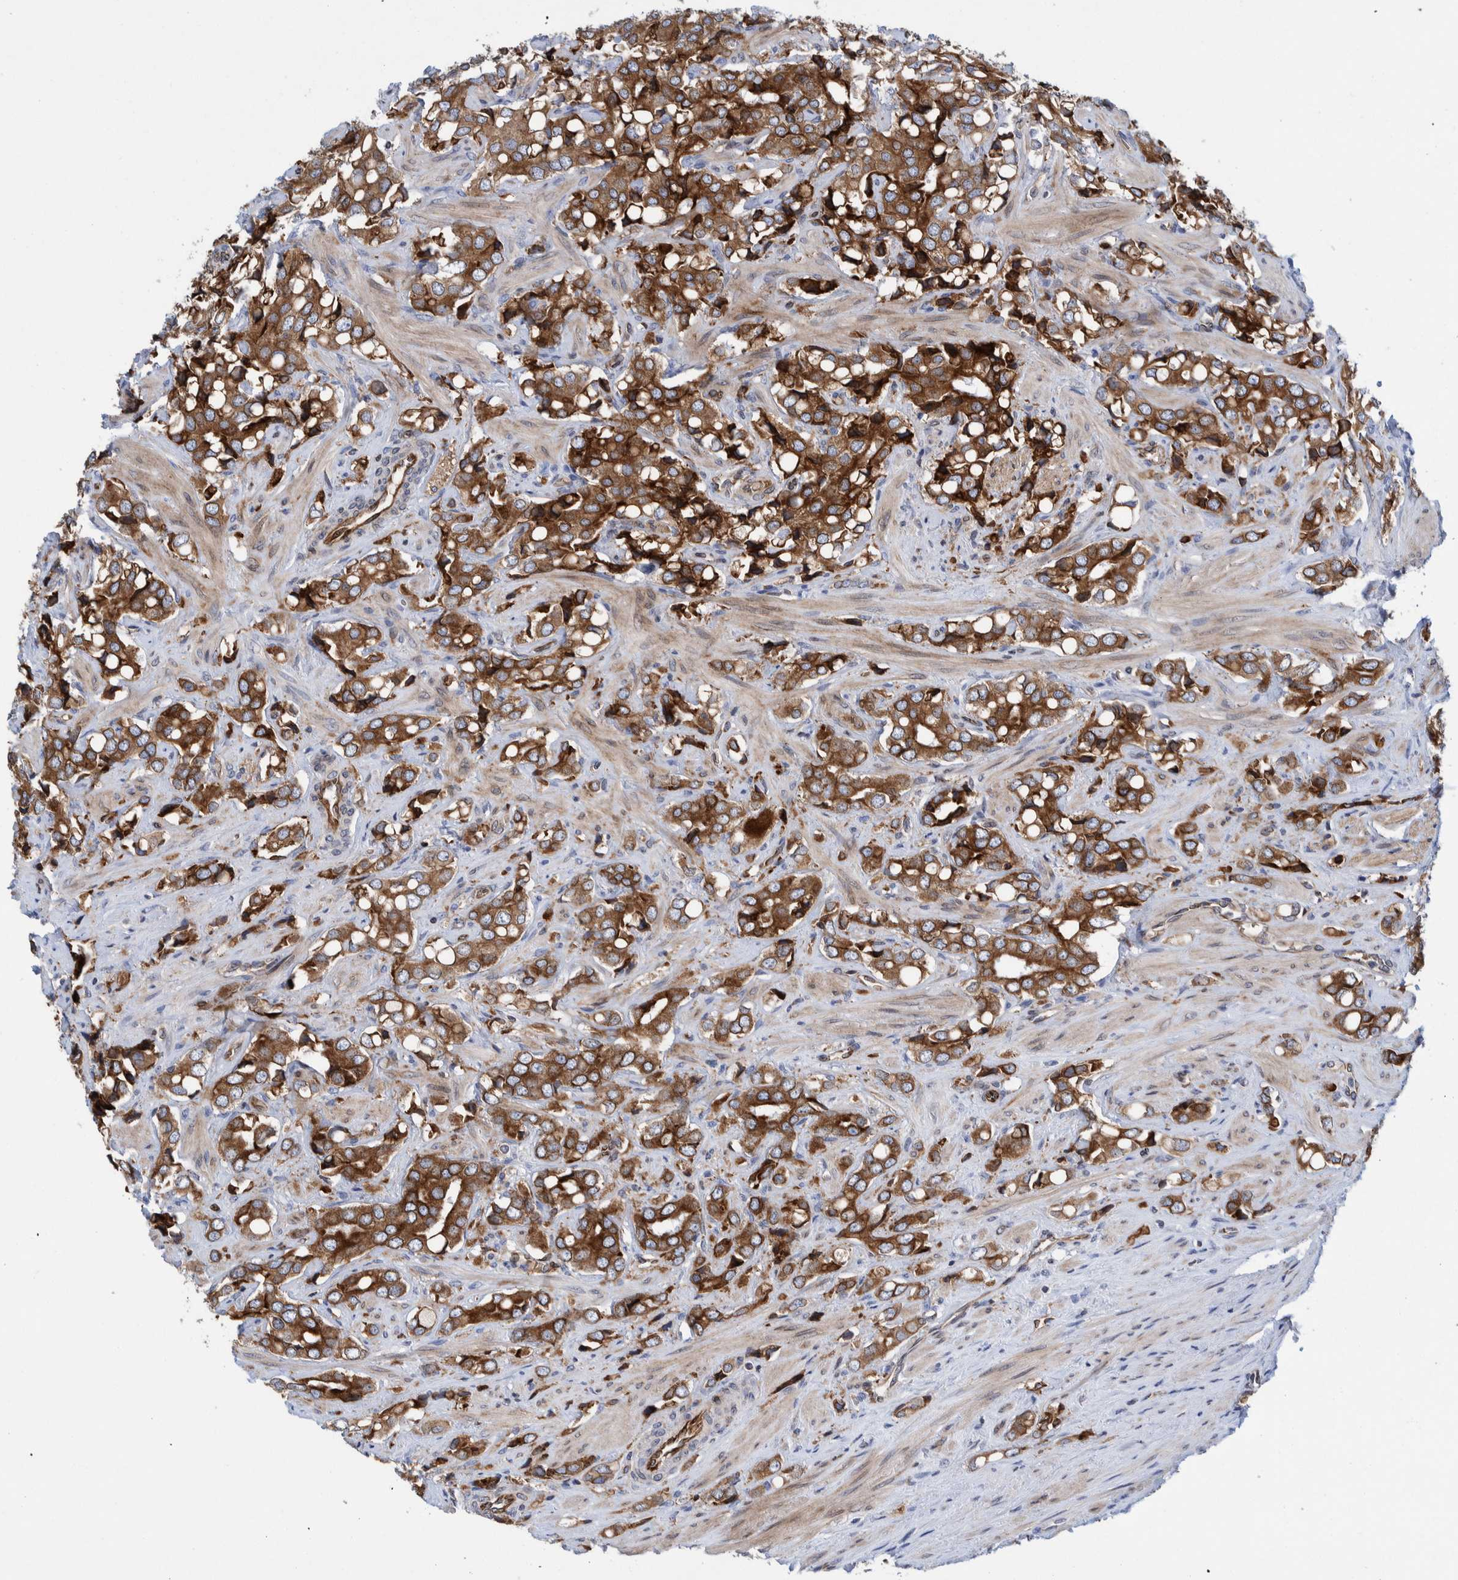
{"staining": {"intensity": "moderate", "quantity": ">75%", "location": "cytoplasmic/membranous"}, "tissue": "prostate cancer", "cell_type": "Tumor cells", "image_type": "cancer", "snomed": [{"axis": "morphology", "description": "Adenocarcinoma, High grade"}, {"axis": "topography", "description": "Prostate"}], "caption": "Tumor cells show moderate cytoplasmic/membranous staining in approximately >75% of cells in prostate cancer.", "gene": "THEM6", "patient": {"sex": "male", "age": 52}}